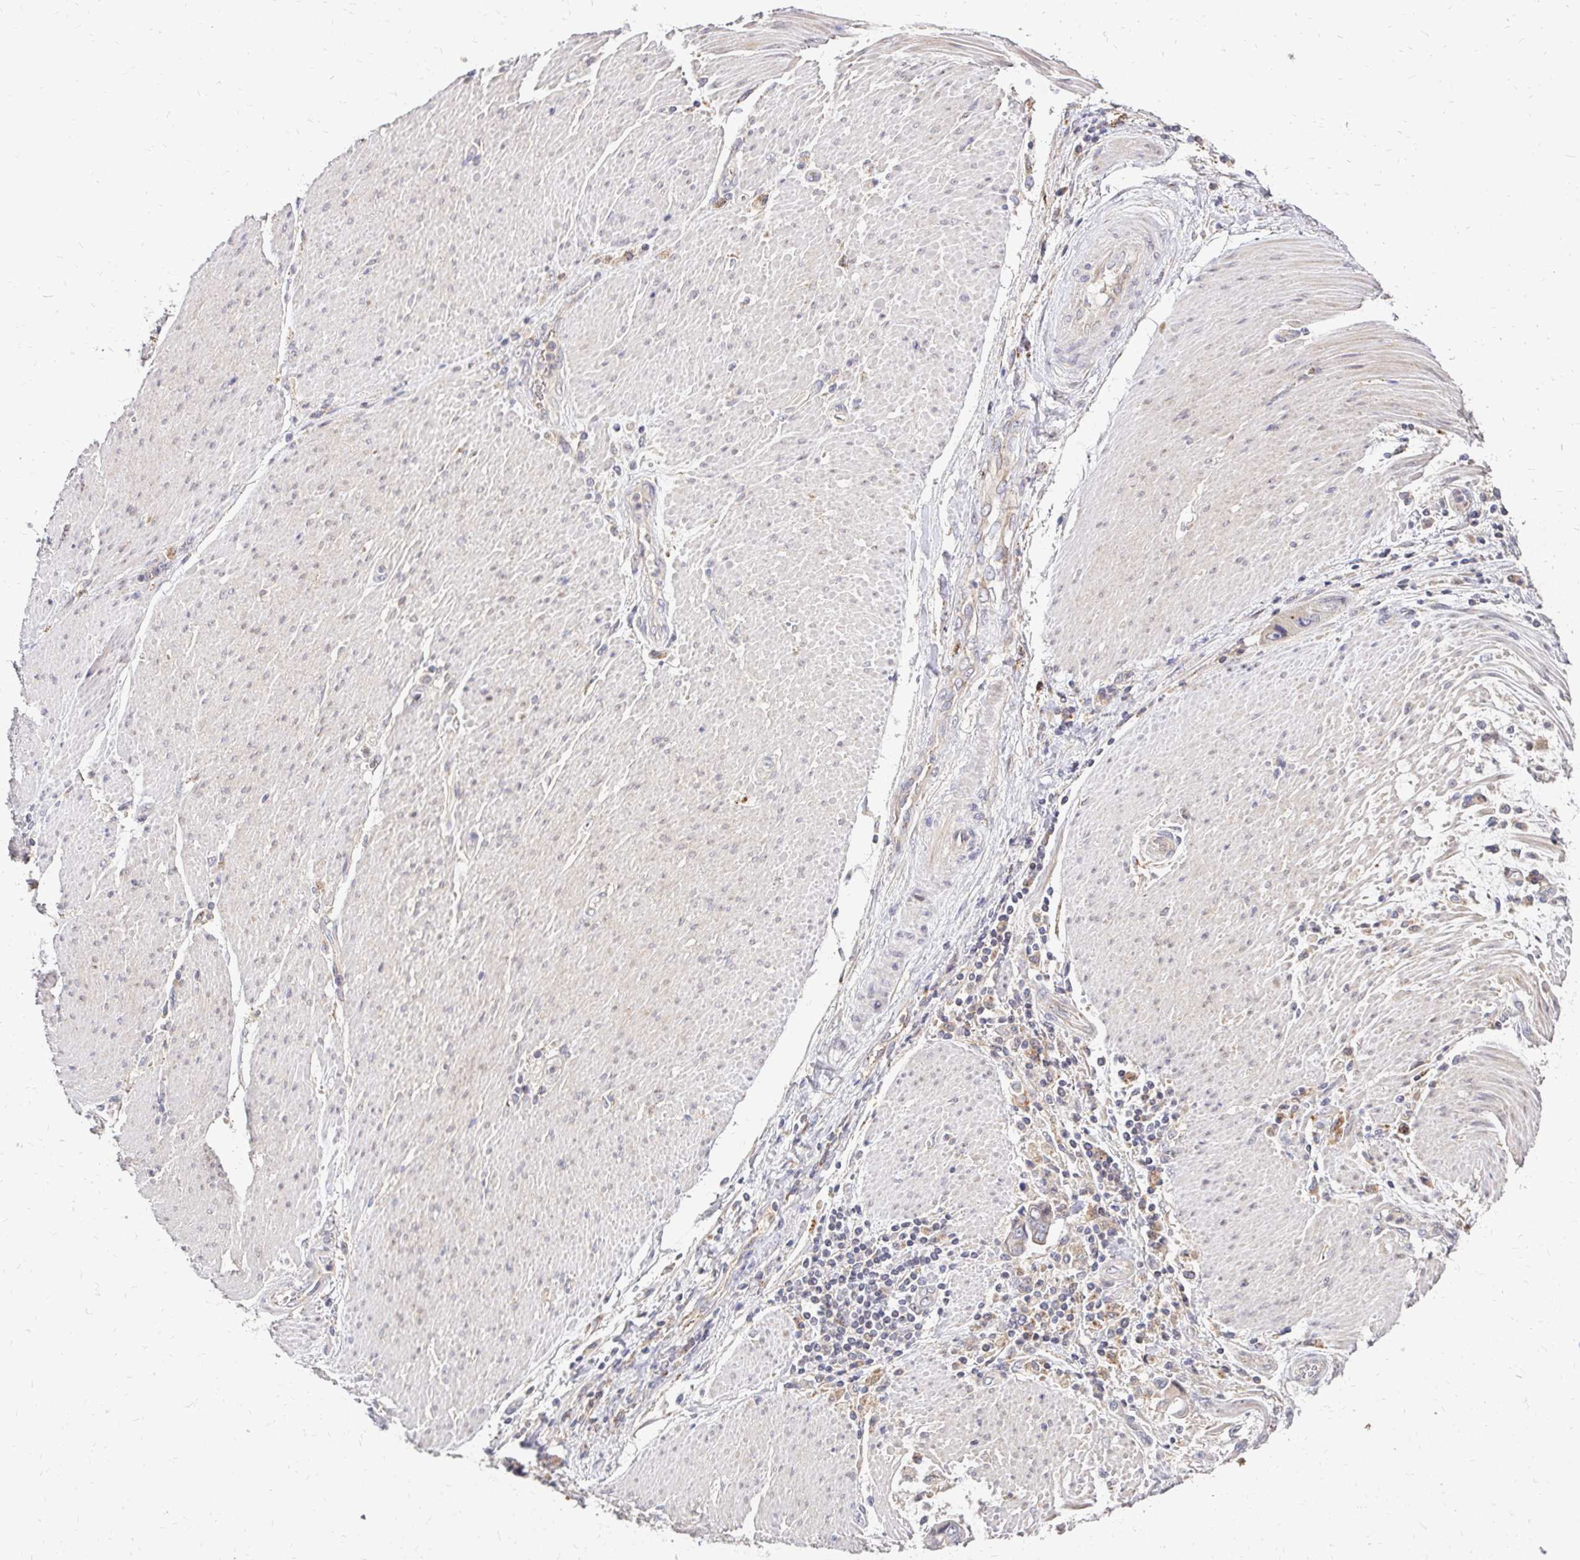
{"staining": {"intensity": "negative", "quantity": "none", "location": "none"}, "tissue": "stomach cancer", "cell_type": "Tumor cells", "image_type": "cancer", "snomed": [{"axis": "morphology", "description": "Adenocarcinoma, NOS"}, {"axis": "topography", "description": "Pancreas"}, {"axis": "topography", "description": "Stomach, upper"}], "caption": "A high-resolution image shows immunohistochemistry (IHC) staining of adenocarcinoma (stomach), which displays no significant staining in tumor cells.", "gene": "IDUA", "patient": {"sex": "male", "age": 77}}